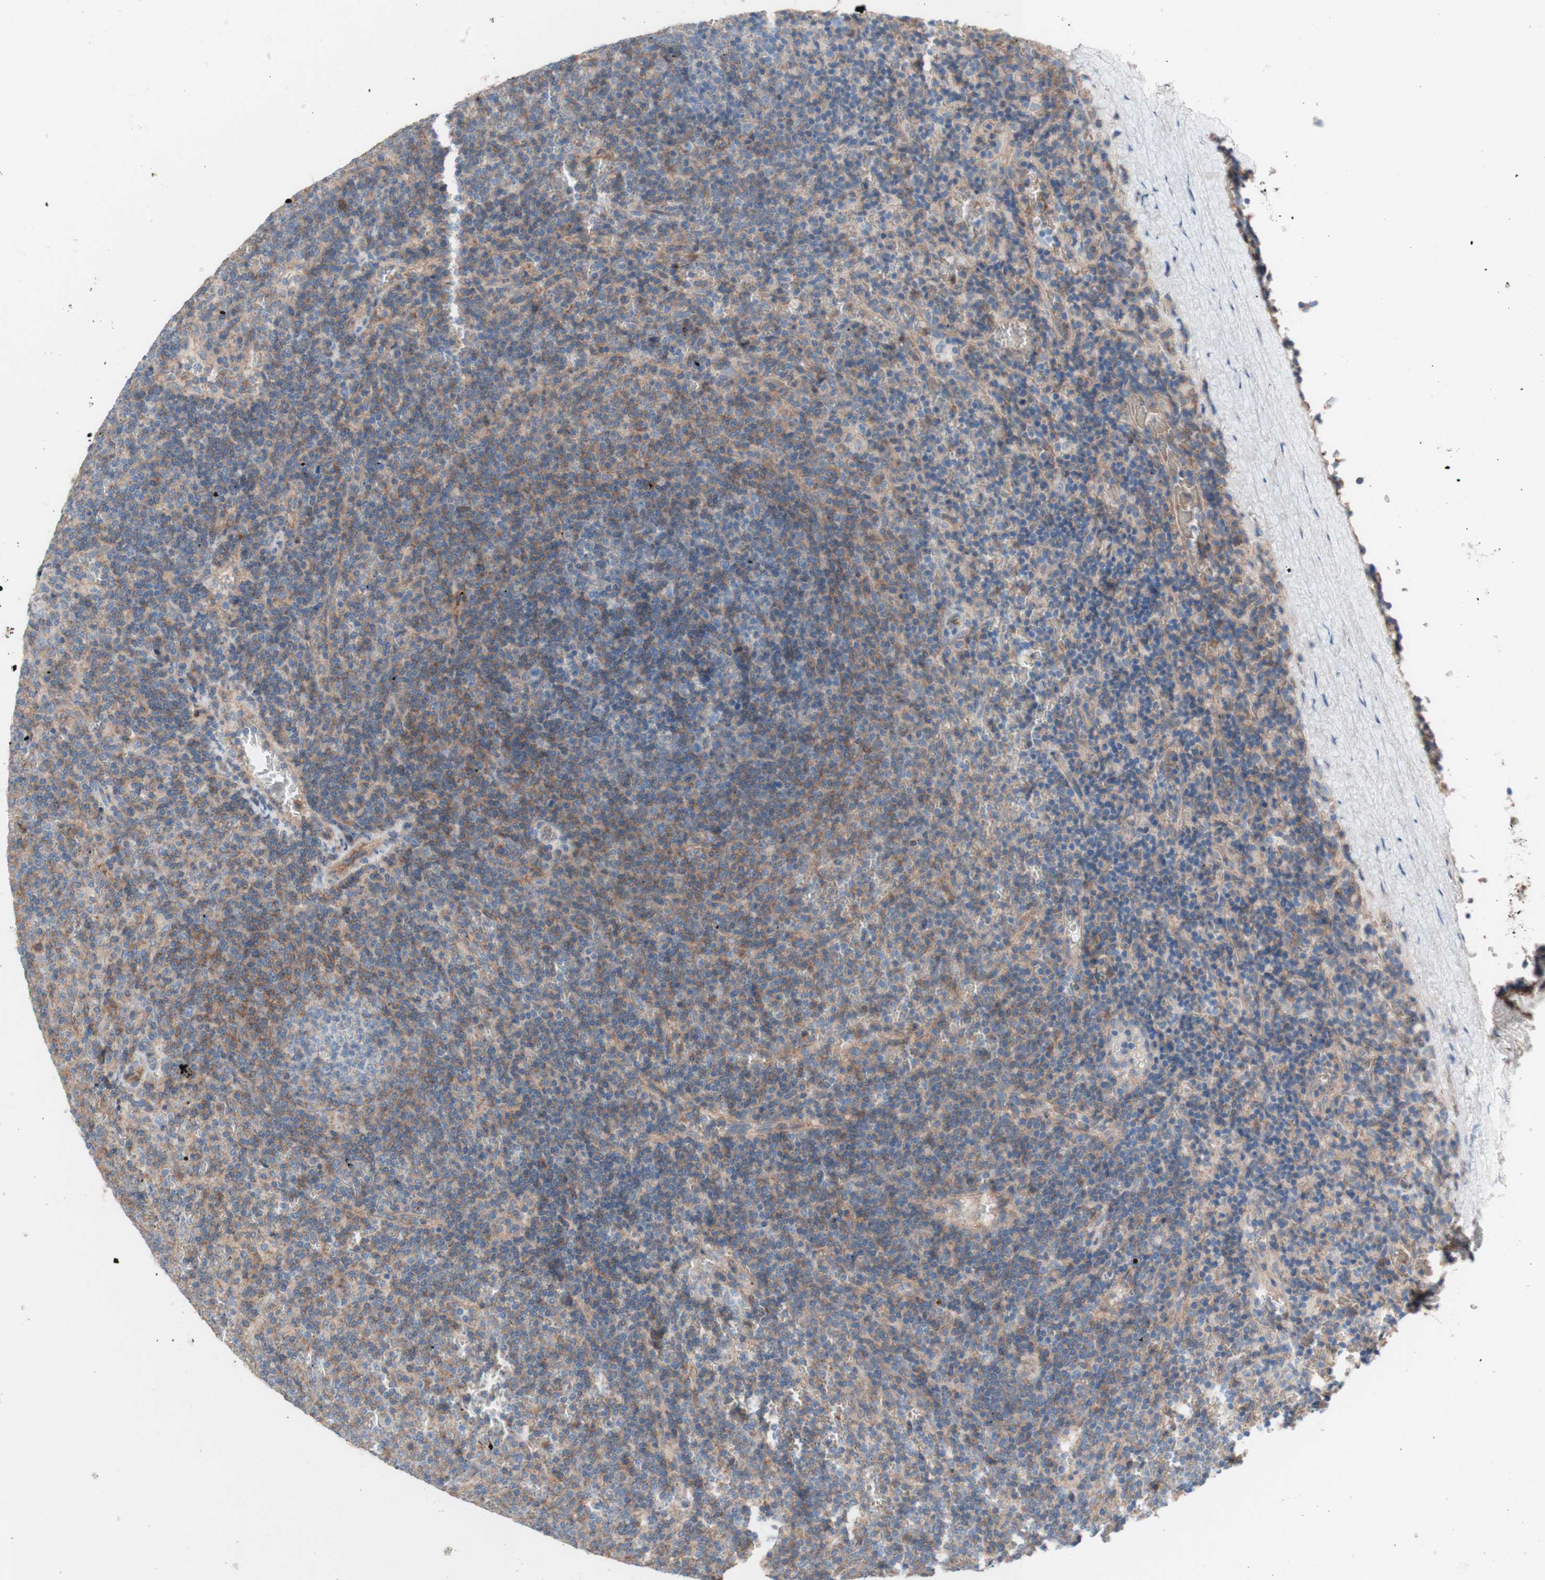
{"staining": {"intensity": "weak", "quantity": ">75%", "location": "cytoplasmic/membranous"}, "tissue": "lymphoma", "cell_type": "Tumor cells", "image_type": "cancer", "snomed": [{"axis": "morphology", "description": "Malignant lymphoma, non-Hodgkin's type, Low grade"}, {"axis": "topography", "description": "Spleen"}], "caption": "Protein analysis of low-grade malignant lymphoma, non-Hodgkin's type tissue exhibits weak cytoplasmic/membranous expression in approximately >75% of tumor cells. (DAB (3,3'-diaminobenzidine) = brown stain, brightfield microscopy at high magnification).", "gene": "CD46", "patient": {"sex": "female", "age": 50}}